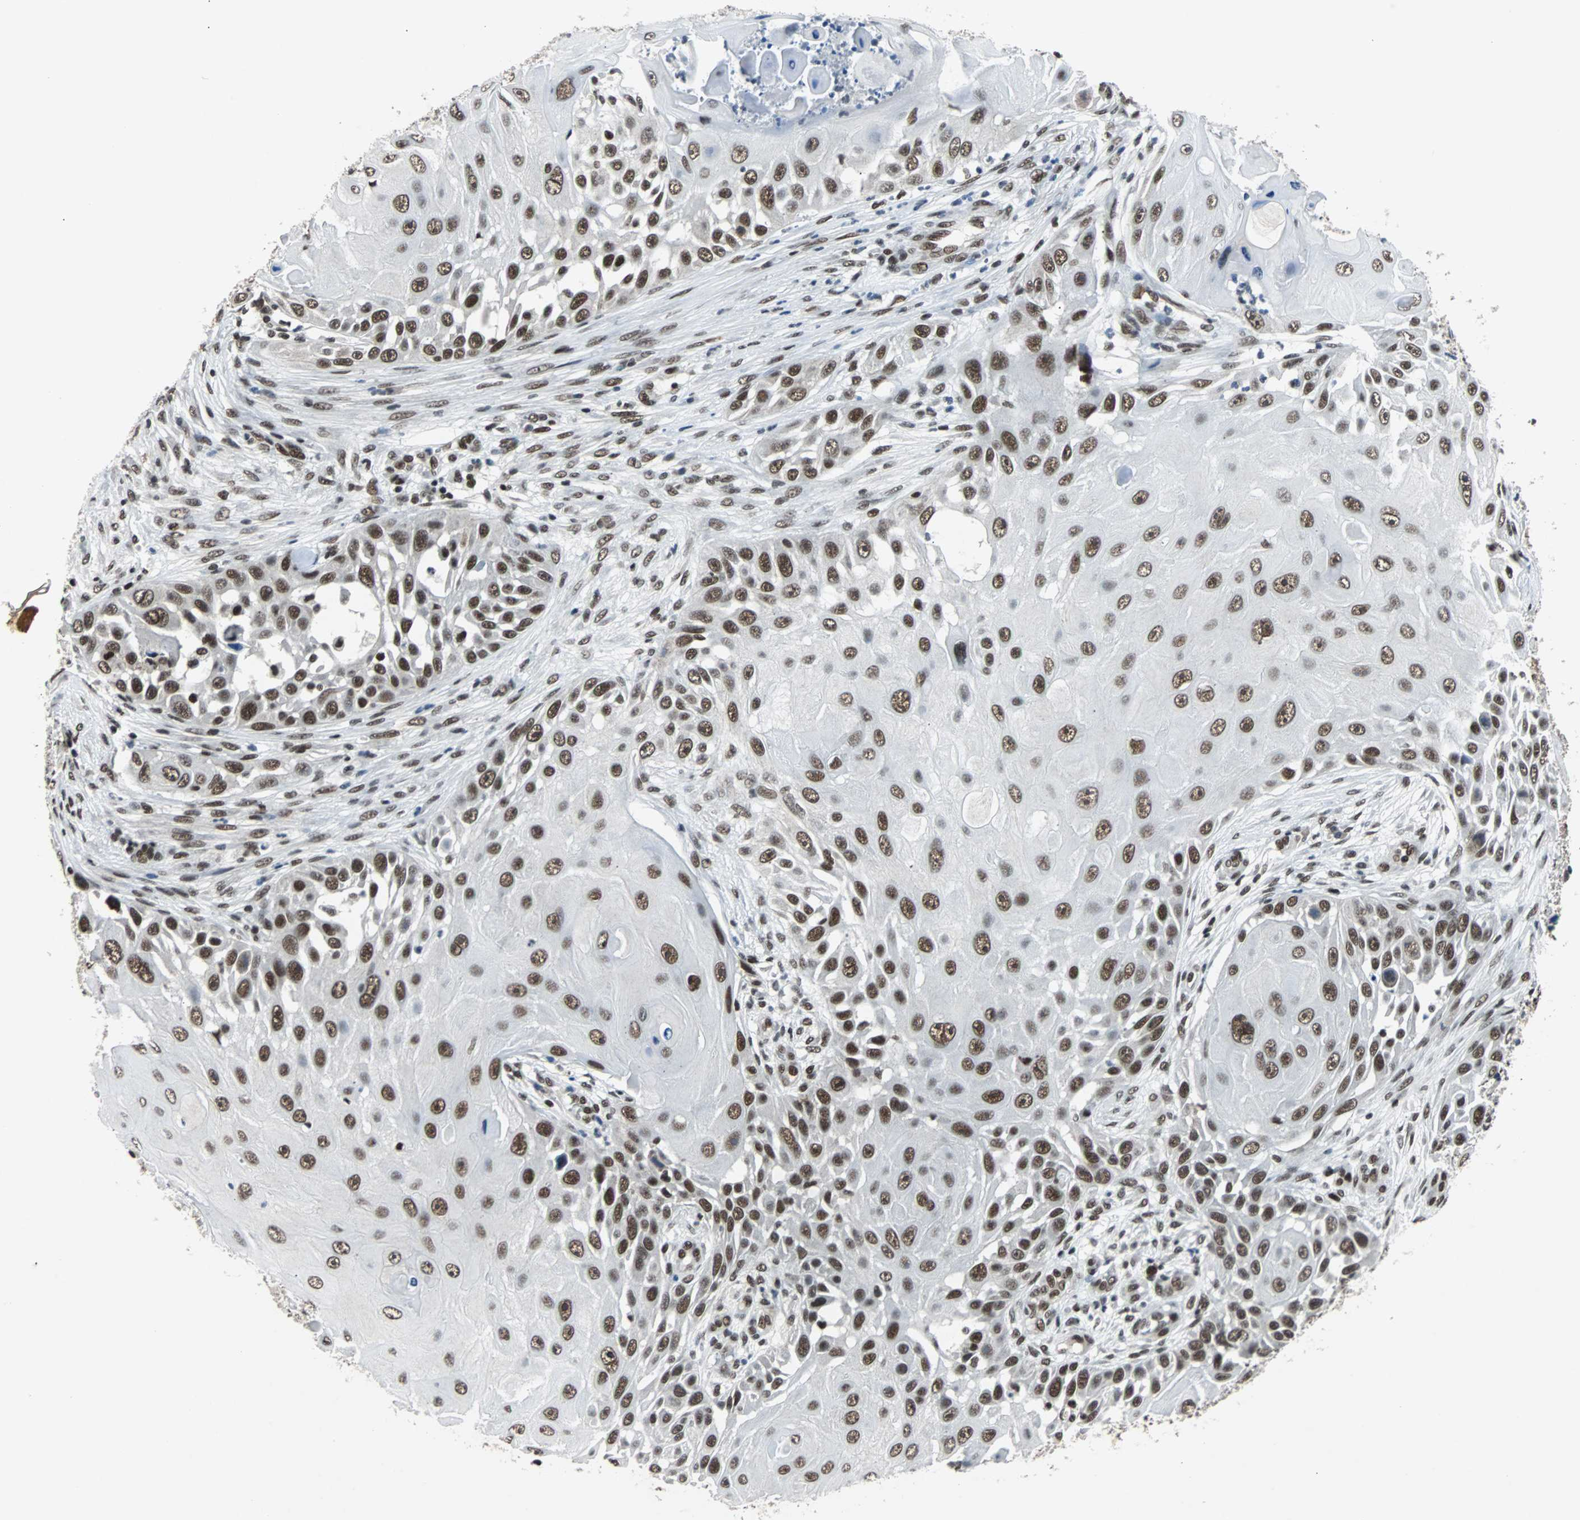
{"staining": {"intensity": "strong", "quantity": ">75%", "location": "nuclear"}, "tissue": "skin cancer", "cell_type": "Tumor cells", "image_type": "cancer", "snomed": [{"axis": "morphology", "description": "Squamous cell carcinoma, NOS"}, {"axis": "topography", "description": "Skin"}], "caption": "Skin cancer tissue shows strong nuclear positivity in about >75% of tumor cells, visualized by immunohistochemistry.", "gene": "GATAD2A", "patient": {"sex": "female", "age": 44}}